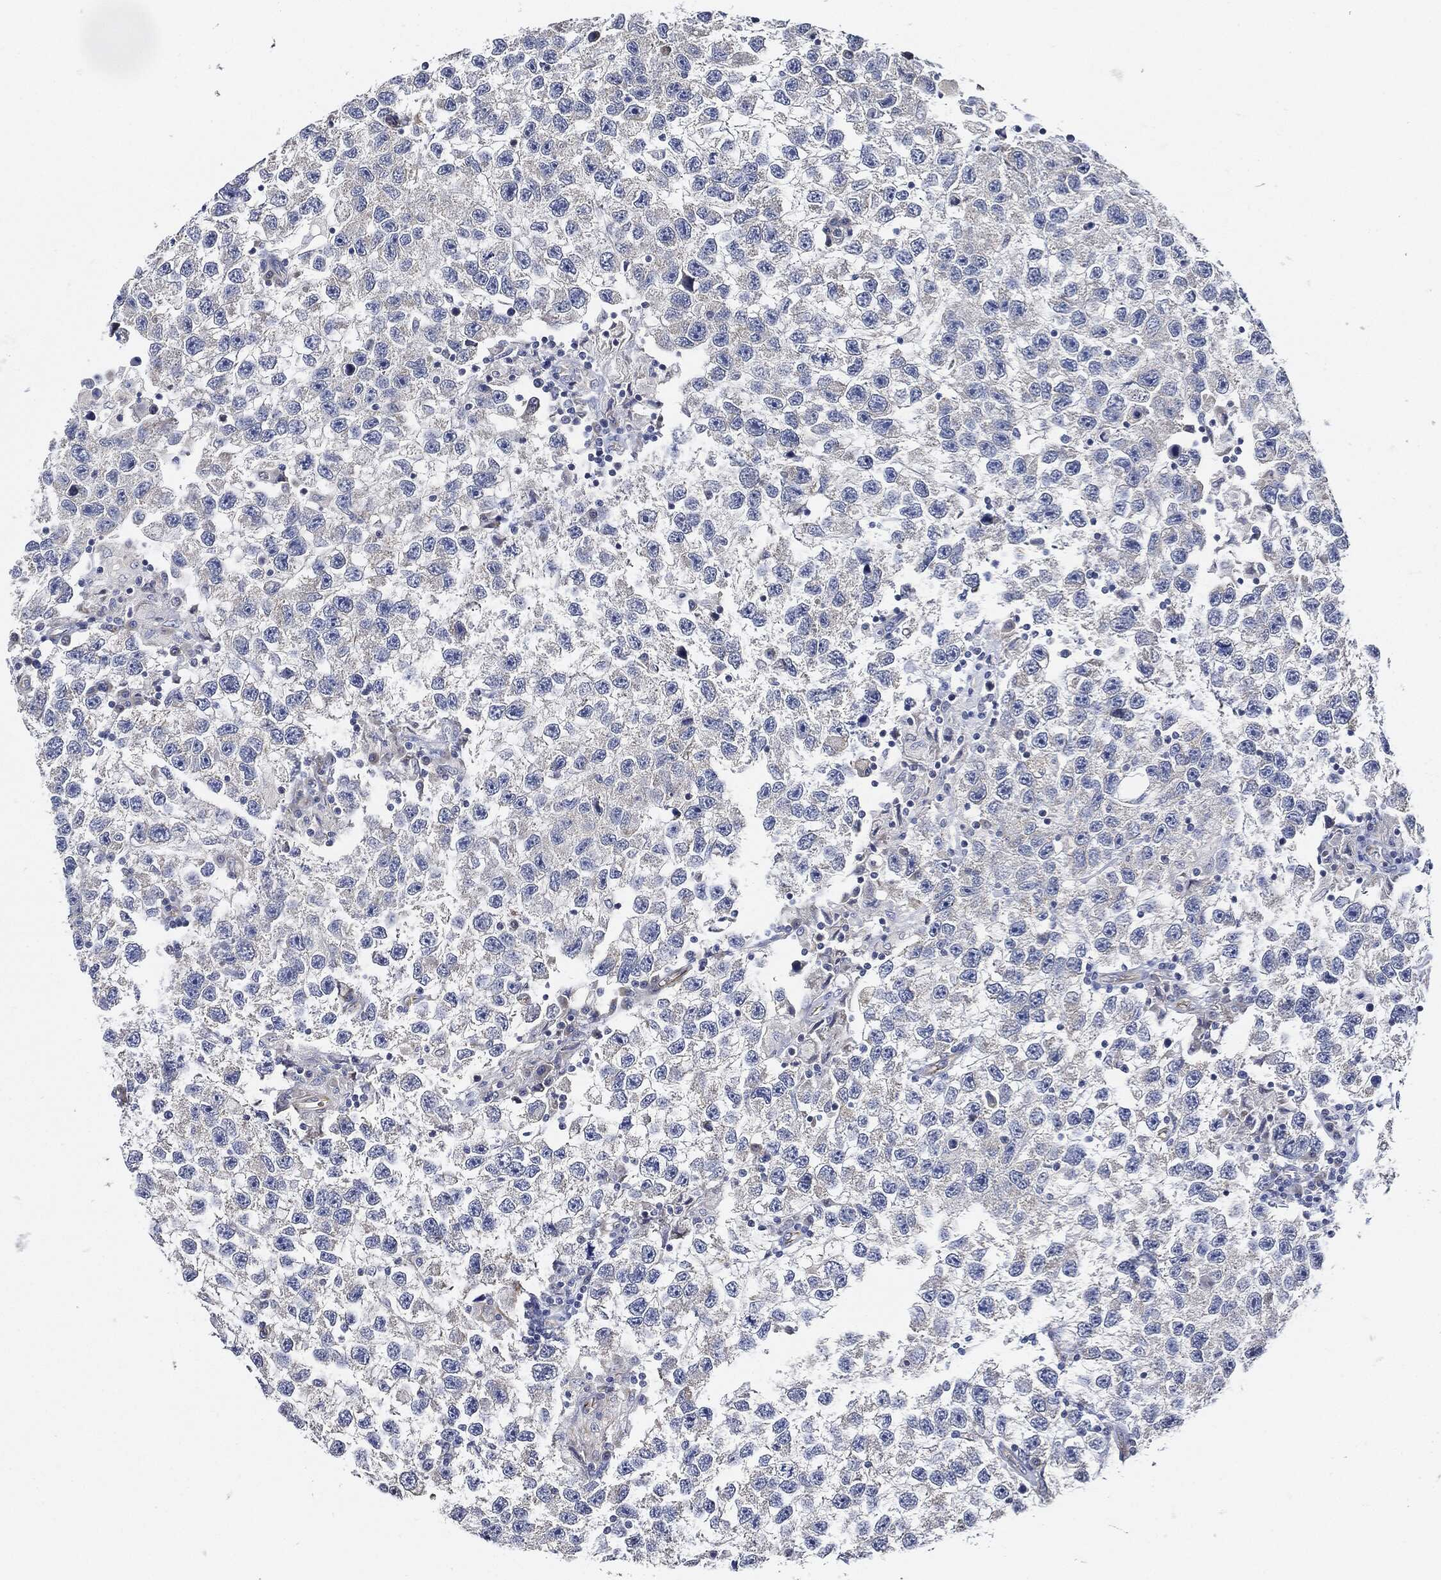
{"staining": {"intensity": "negative", "quantity": "none", "location": "none"}, "tissue": "testis cancer", "cell_type": "Tumor cells", "image_type": "cancer", "snomed": [{"axis": "morphology", "description": "Seminoma, NOS"}, {"axis": "topography", "description": "Testis"}], "caption": "Immunohistochemistry (IHC) photomicrograph of neoplastic tissue: testis cancer stained with DAB displays no significant protein staining in tumor cells. (IHC, brightfield microscopy, high magnification).", "gene": "THSD1", "patient": {"sex": "male", "age": 26}}